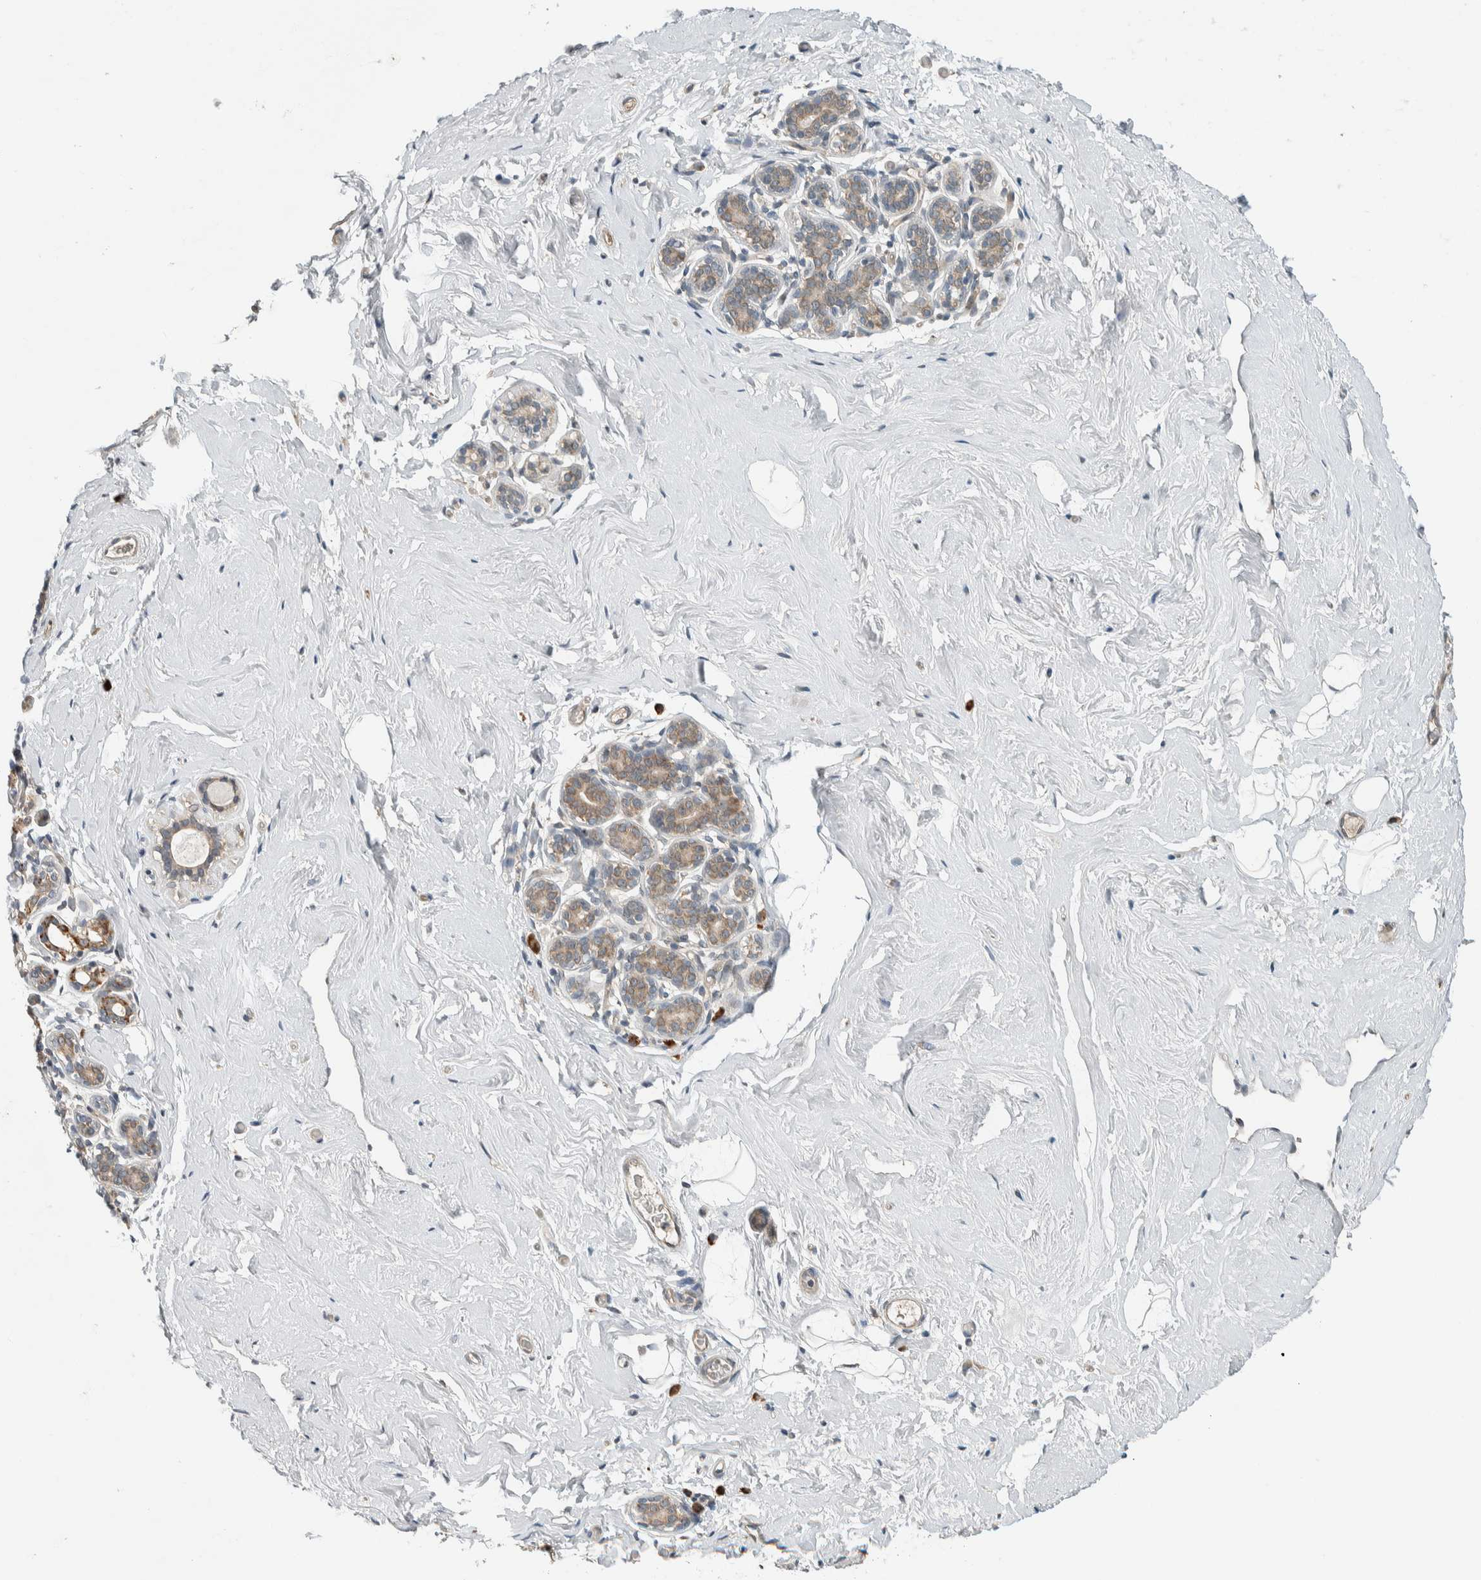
{"staining": {"intensity": "negative", "quantity": "none", "location": "none"}, "tissue": "breast", "cell_type": "Adipocytes", "image_type": "normal", "snomed": [{"axis": "morphology", "description": "Normal tissue, NOS"}, {"axis": "topography", "description": "Breast"}], "caption": "A high-resolution photomicrograph shows IHC staining of benign breast, which exhibits no significant positivity in adipocytes.", "gene": "CTBP2", "patient": {"sex": "female", "age": 75}}